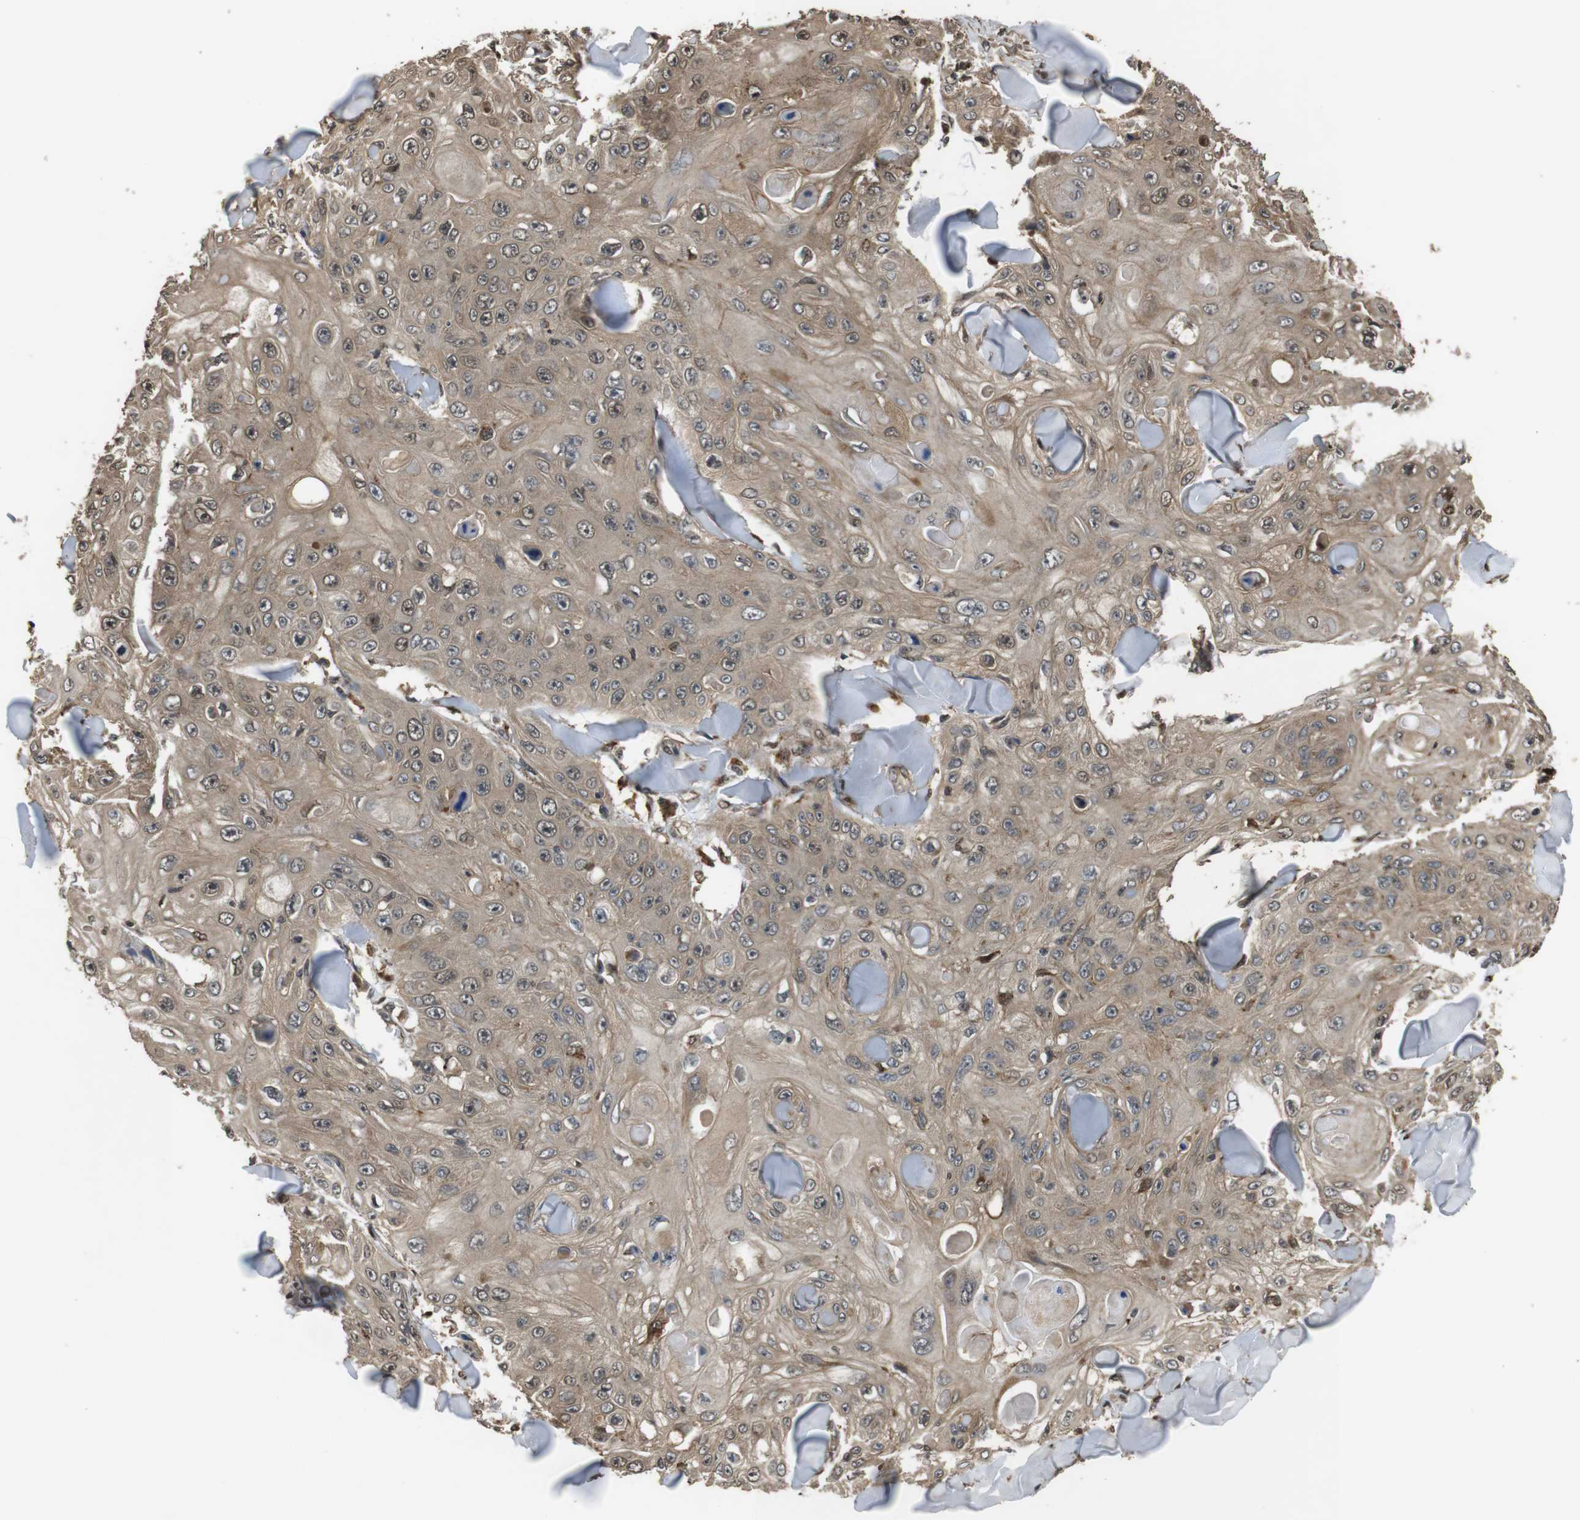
{"staining": {"intensity": "moderate", "quantity": ">75%", "location": "cytoplasmic/membranous,nuclear"}, "tissue": "skin cancer", "cell_type": "Tumor cells", "image_type": "cancer", "snomed": [{"axis": "morphology", "description": "Squamous cell carcinoma, NOS"}, {"axis": "topography", "description": "Skin"}], "caption": "Skin cancer was stained to show a protein in brown. There is medium levels of moderate cytoplasmic/membranous and nuclear staining in about >75% of tumor cells. (DAB (3,3'-diaminobenzidine) IHC, brown staining for protein, blue staining for nuclei).", "gene": "FZD10", "patient": {"sex": "male", "age": 86}}